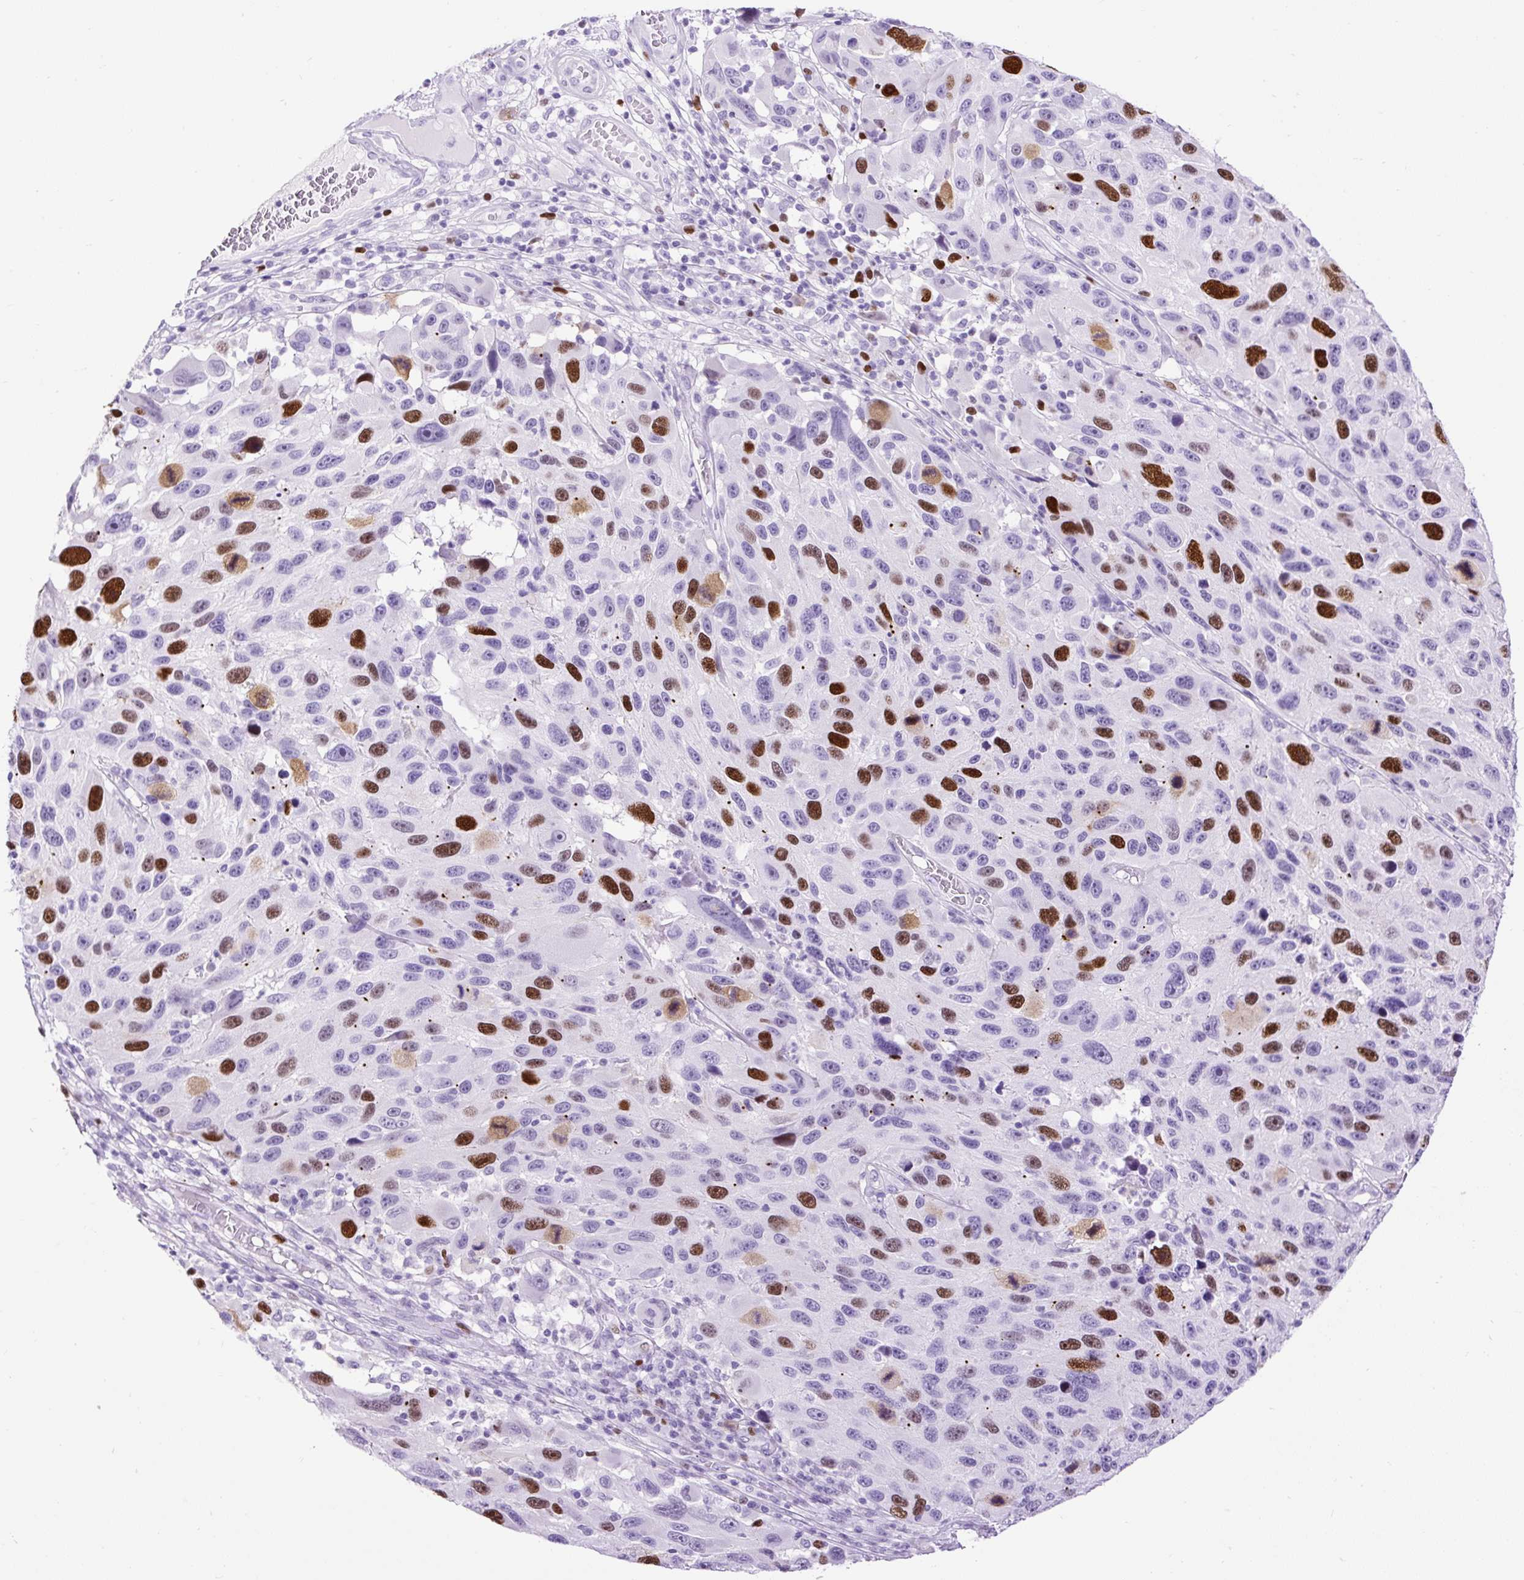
{"staining": {"intensity": "strong", "quantity": "25%-75%", "location": "nuclear"}, "tissue": "melanoma", "cell_type": "Tumor cells", "image_type": "cancer", "snomed": [{"axis": "morphology", "description": "Malignant melanoma, NOS"}, {"axis": "topography", "description": "Skin"}], "caption": "DAB (3,3'-diaminobenzidine) immunohistochemical staining of human melanoma reveals strong nuclear protein expression in approximately 25%-75% of tumor cells. (IHC, brightfield microscopy, high magnification).", "gene": "RACGAP1", "patient": {"sex": "male", "age": 53}}